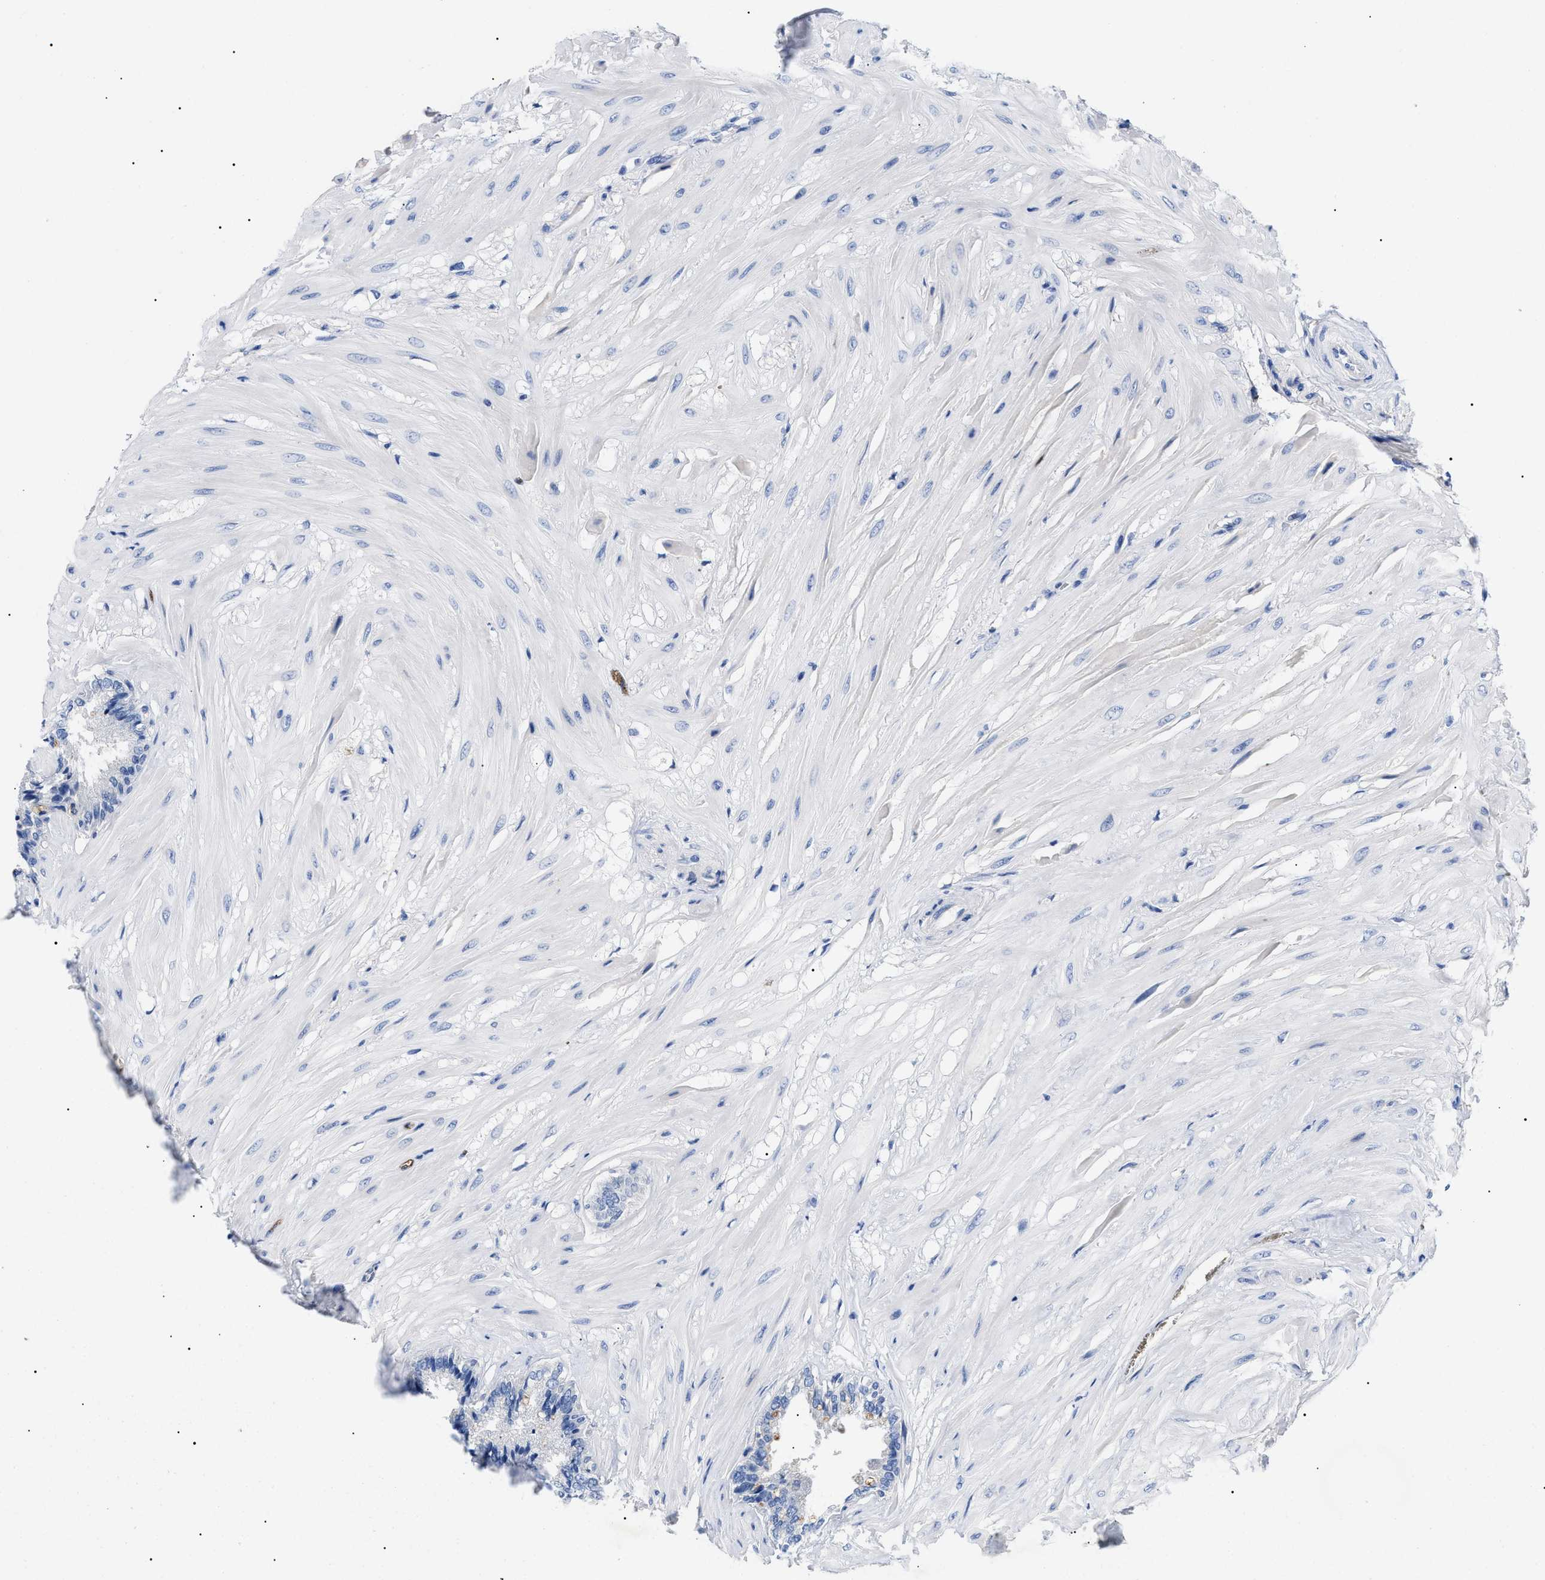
{"staining": {"intensity": "negative", "quantity": "none", "location": "none"}, "tissue": "seminal vesicle", "cell_type": "Glandular cells", "image_type": "normal", "snomed": [{"axis": "morphology", "description": "Normal tissue, NOS"}, {"axis": "topography", "description": "Seminal veicle"}], "caption": "Immunohistochemistry (IHC) of unremarkable human seminal vesicle shows no positivity in glandular cells.", "gene": "ACKR1", "patient": {"sex": "male", "age": 46}}